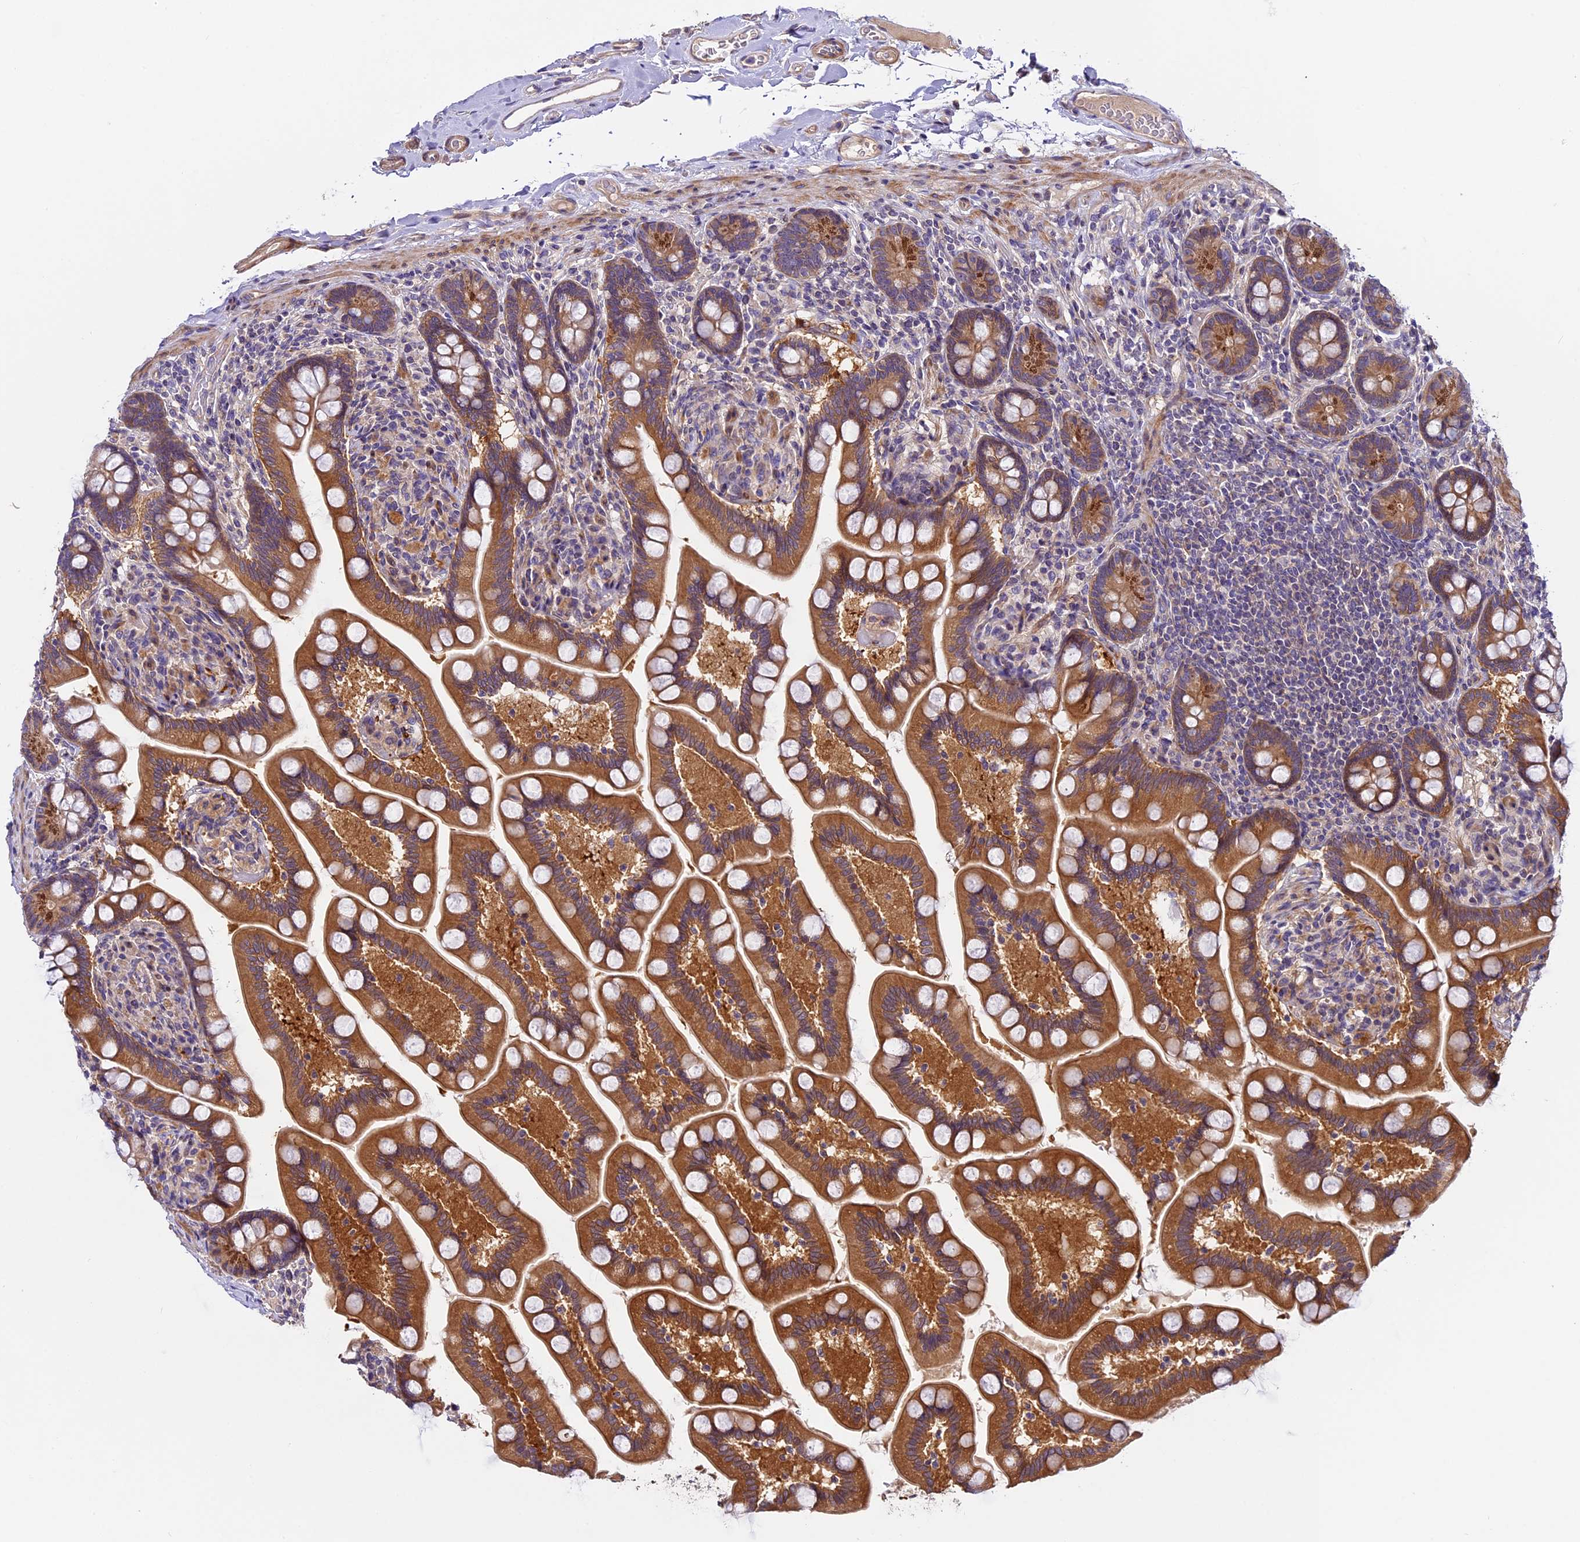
{"staining": {"intensity": "moderate", "quantity": ">75%", "location": "cytoplasmic/membranous"}, "tissue": "small intestine", "cell_type": "Glandular cells", "image_type": "normal", "snomed": [{"axis": "morphology", "description": "Normal tissue, NOS"}, {"axis": "topography", "description": "Small intestine"}], "caption": "Protein analysis of normal small intestine exhibits moderate cytoplasmic/membranous positivity in approximately >75% of glandular cells. (Stains: DAB (3,3'-diaminobenzidine) in brown, nuclei in blue, Microscopy: brightfield microscopy at high magnification).", "gene": "FAM98C", "patient": {"sex": "female", "age": 64}}